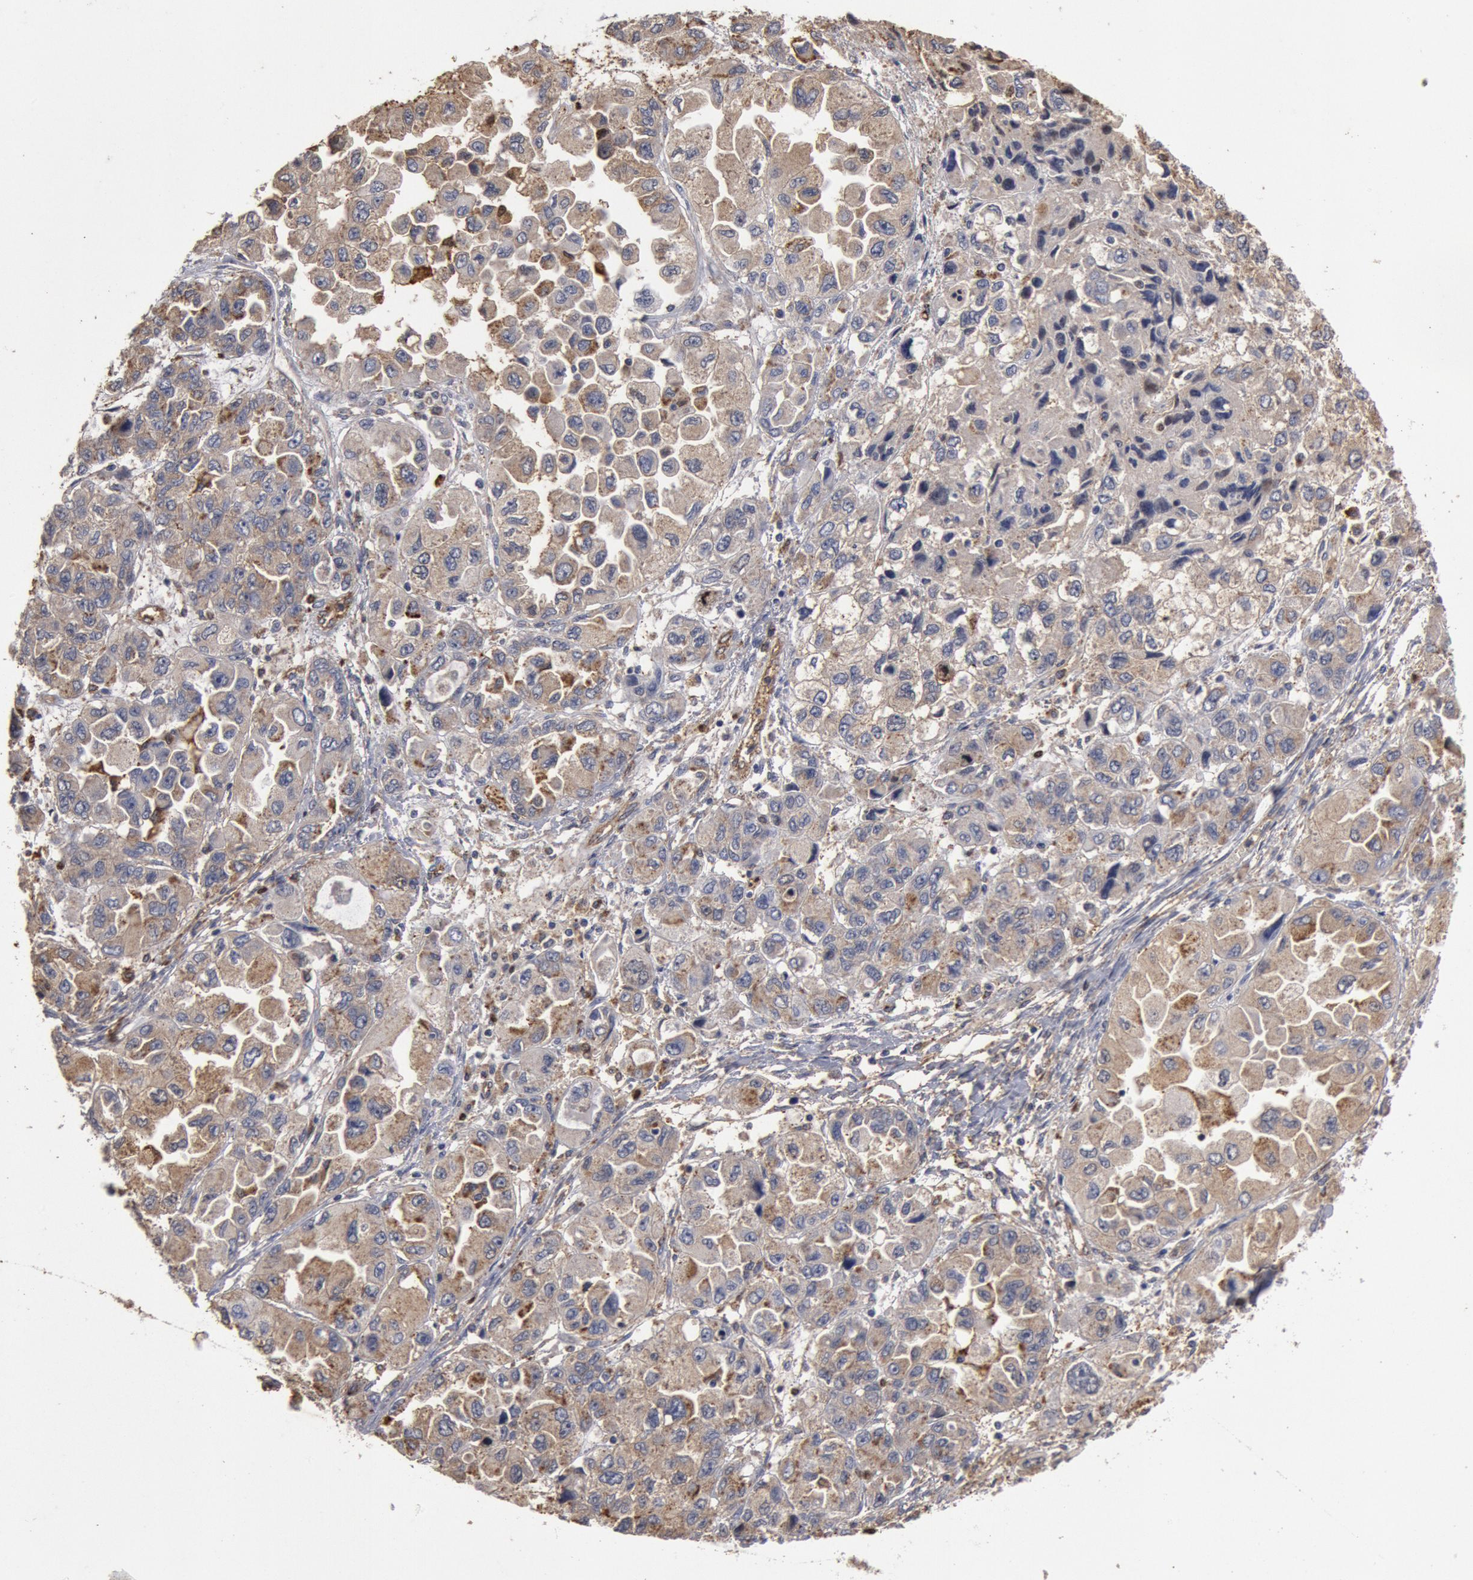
{"staining": {"intensity": "moderate", "quantity": ">75%", "location": "cytoplasmic/membranous"}, "tissue": "ovarian cancer", "cell_type": "Tumor cells", "image_type": "cancer", "snomed": [{"axis": "morphology", "description": "Cystadenocarcinoma, serous, NOS"}, {"axis": "topography", "description": "Ovary"}], "caption": "Immunohistochemistry (IHC) (DAB (3,3'-diaminobenzidine)) staining of ovarian cancer (serous cystadenocarcinoma) shows moderate cytoplasmic/membranous protein expression in about >75% of tumor cells. The staining was performed using DAB (3,3'-diaminobenzidine) to visualize the protein expression in brown, while the nuclei were stained in blue with hematoxylin (Magnification: 20x).", "gene": "FOXA2", "patient": {"sex": "female", "age": 84}}